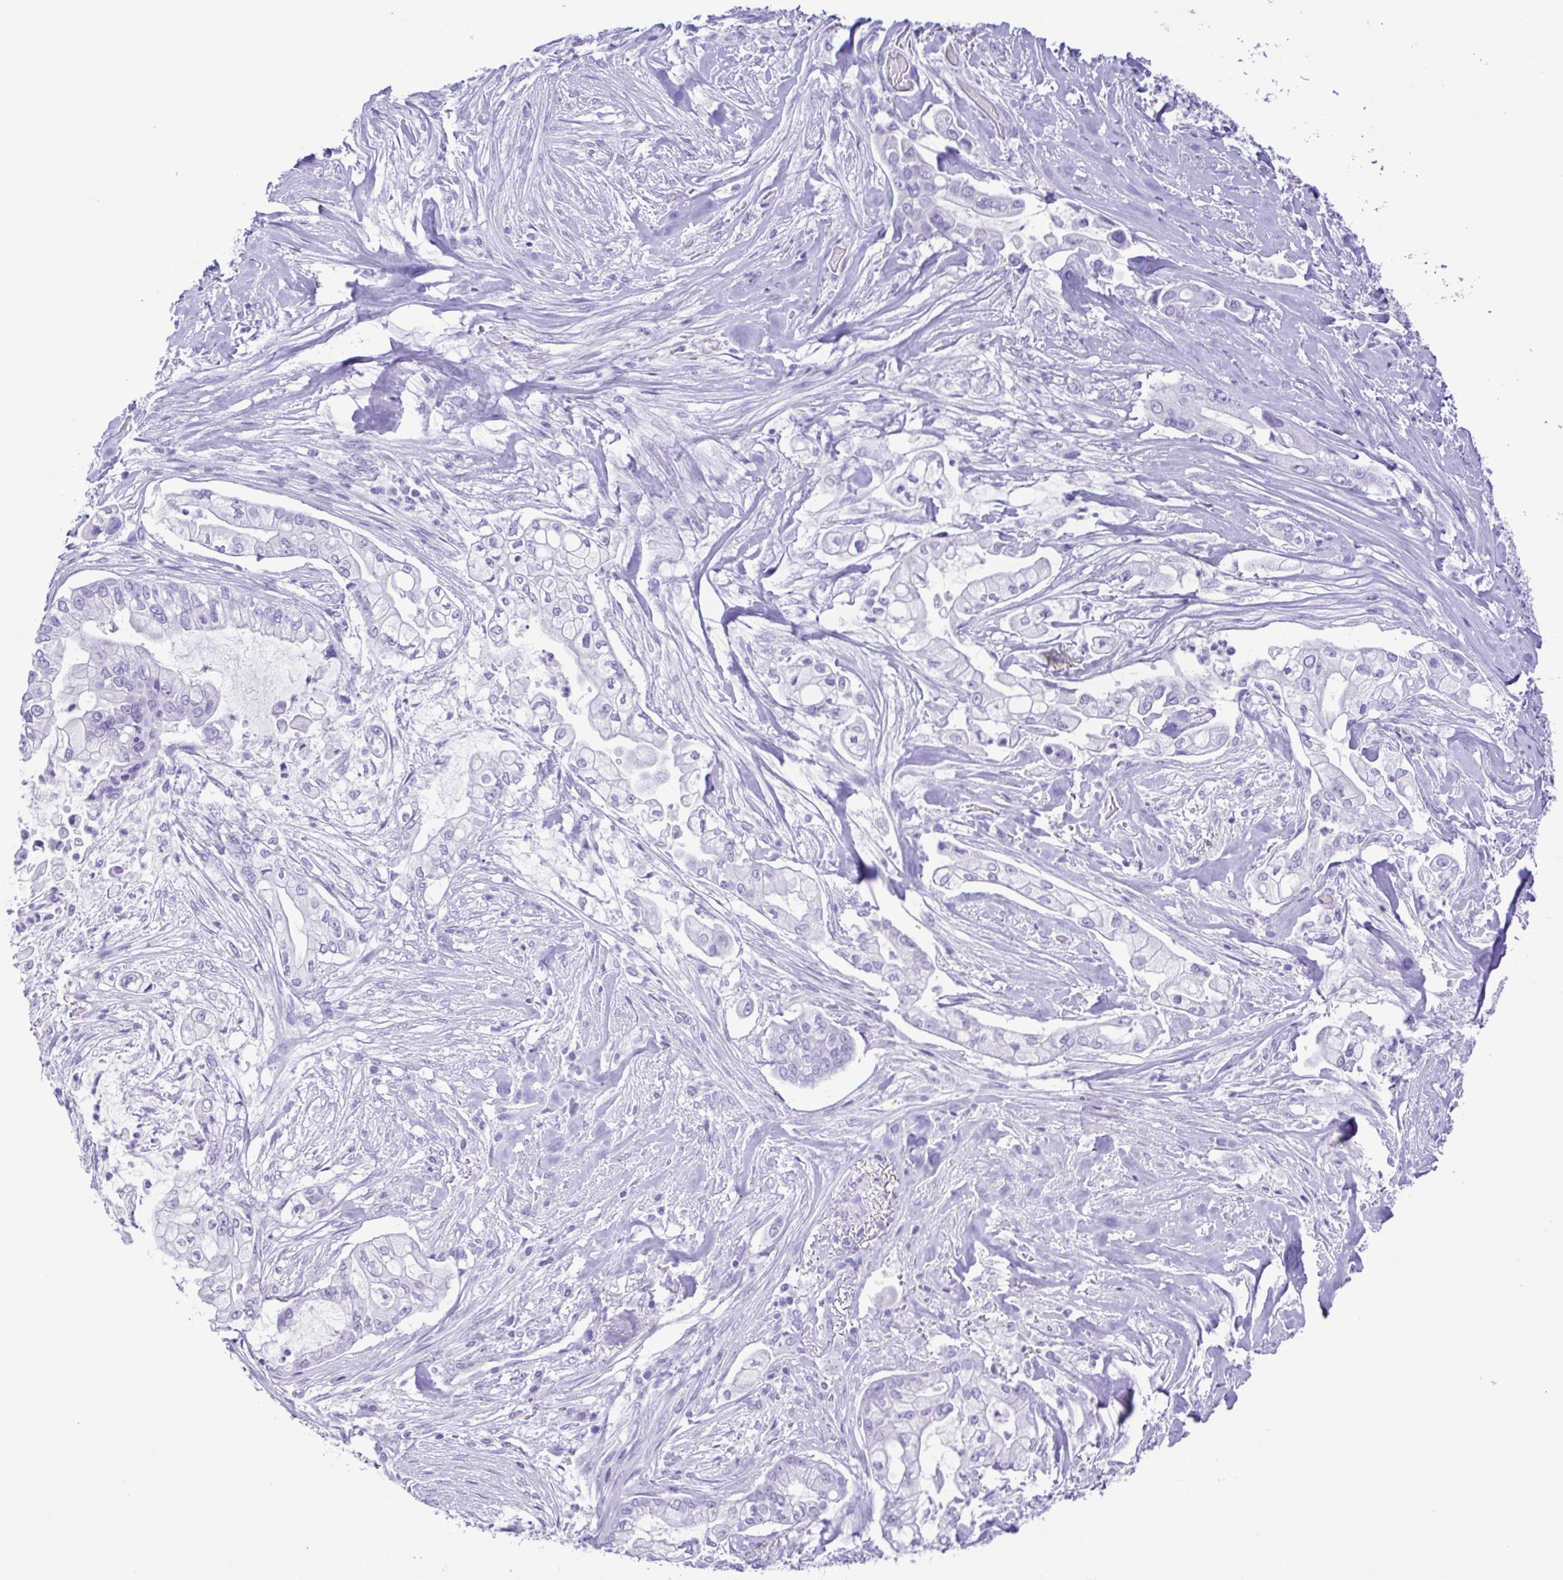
{"staining": {"intensity": "negative", "quantity": "none", "location": "none"}, "tissue": "pancreatic cancer", "cell_type": "Tumor cells", "image_type": "cancer", "snomed": [{"axis": "morphology", "description": "Adenocarcinoma, NOS"}, {"axis": "topography", "description": "Pancreas"}], "caption": "Tumor cells show no significant protein expression in adenocarcinoma (pancreatic).", "gene": "CASP14", "patient": {"sex": "female", "age": 69}}